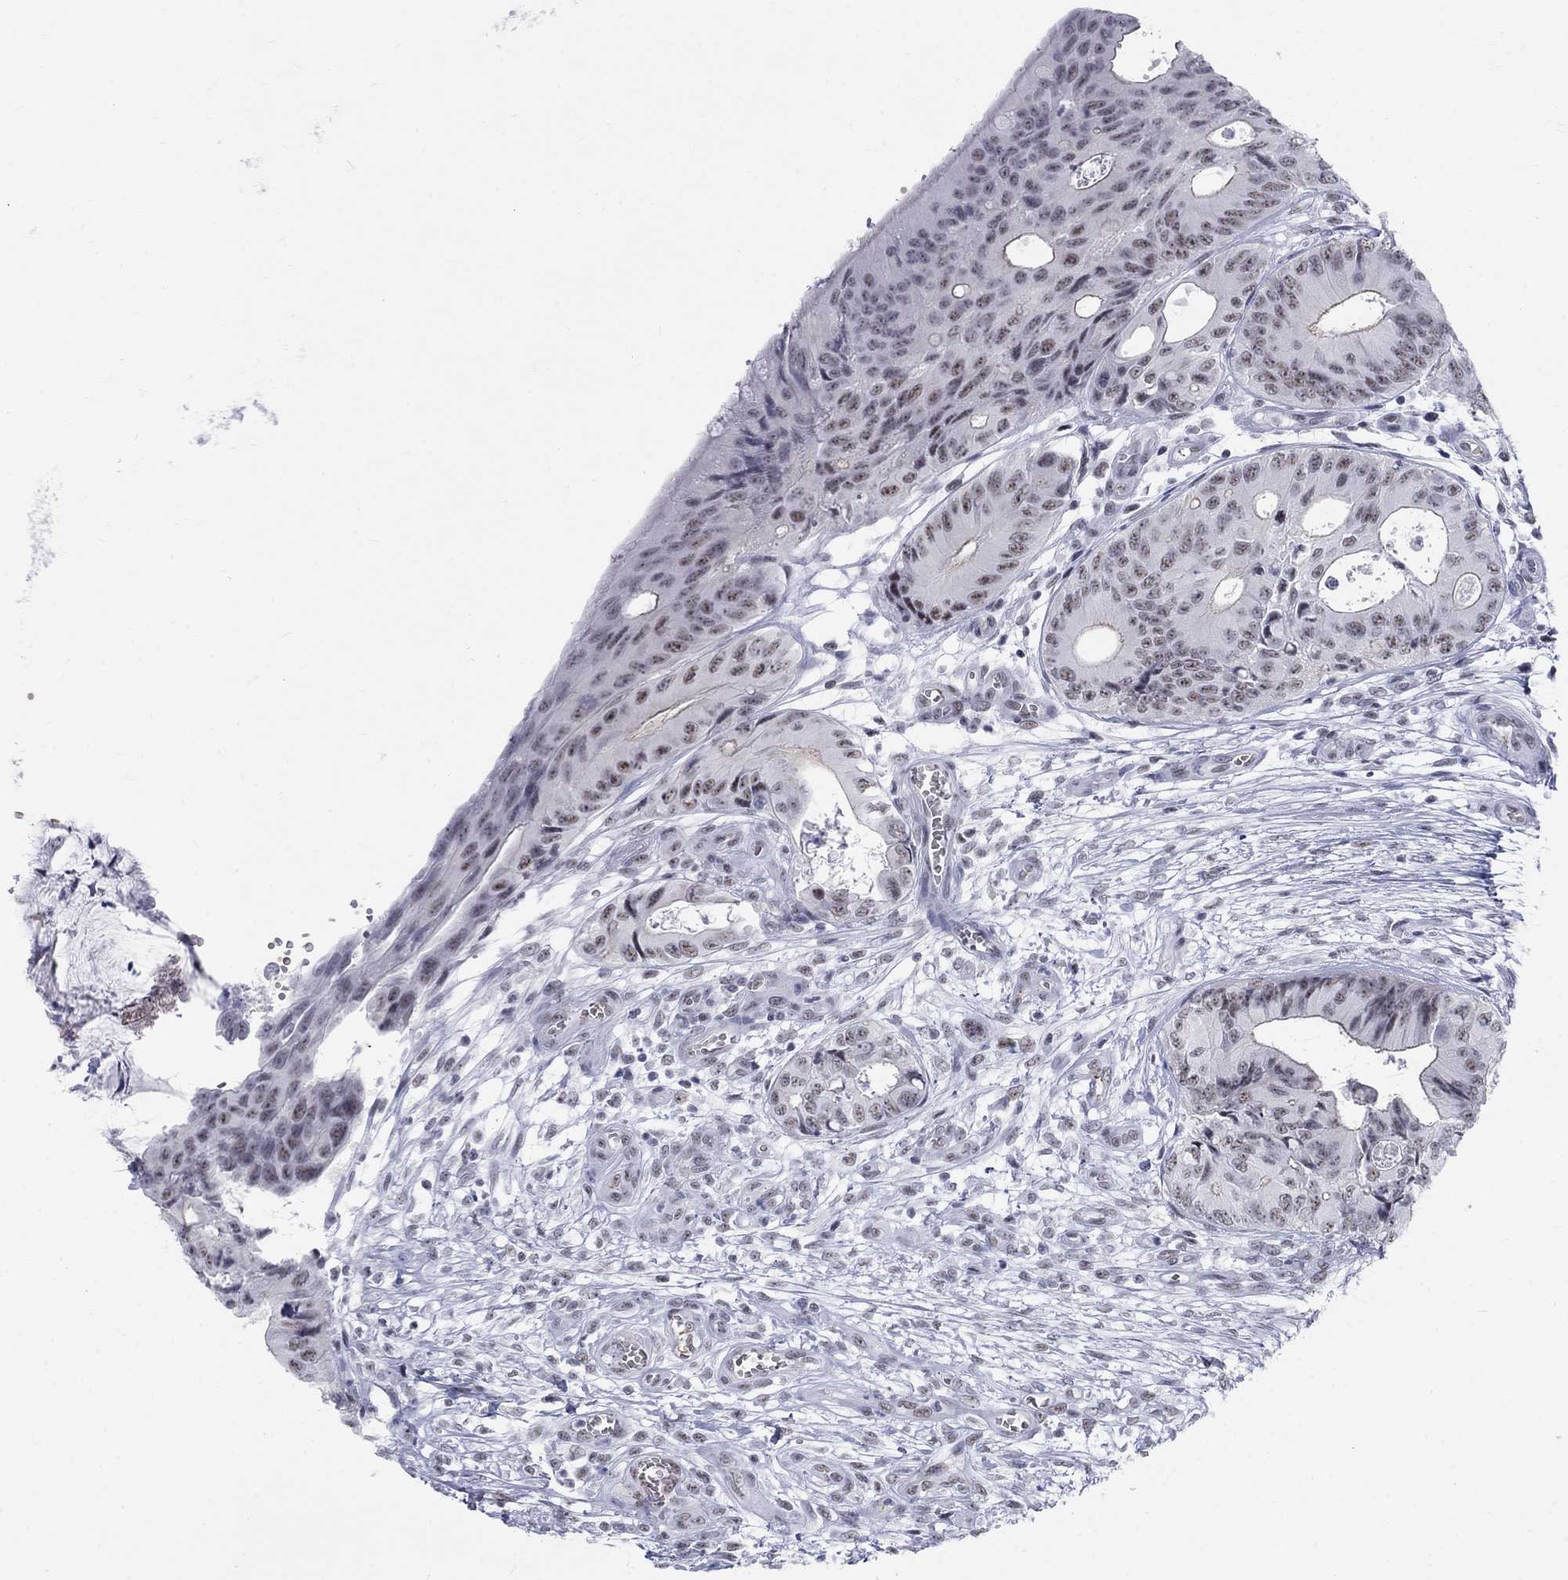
{"staining": {"intensity": "moderate", "quantity": "<25%", "location": "nuclear"}, "tissue": "colorectal cancer", "cell_type": "Tumor cells", "image_type": "cancer", "snomed": [{"axis": "morphology", "description": "Normal tissue, NOS"}, {"axis": "morphology", "description": "Adenocarcinoma, NOS"}, {"axis": "topography", "description": "Colon"}], "caption": "This histopathology image exhibits colorectal cancer (adenocarcinoma) stained with immunohistochemistry to label a protein in brown. The nuclear of tumor cells show moderate positivity for the protein. Nuclei are counter-stained blue.", "gene": "DMTN", "patient": {"sex": "male", "age": 65}}